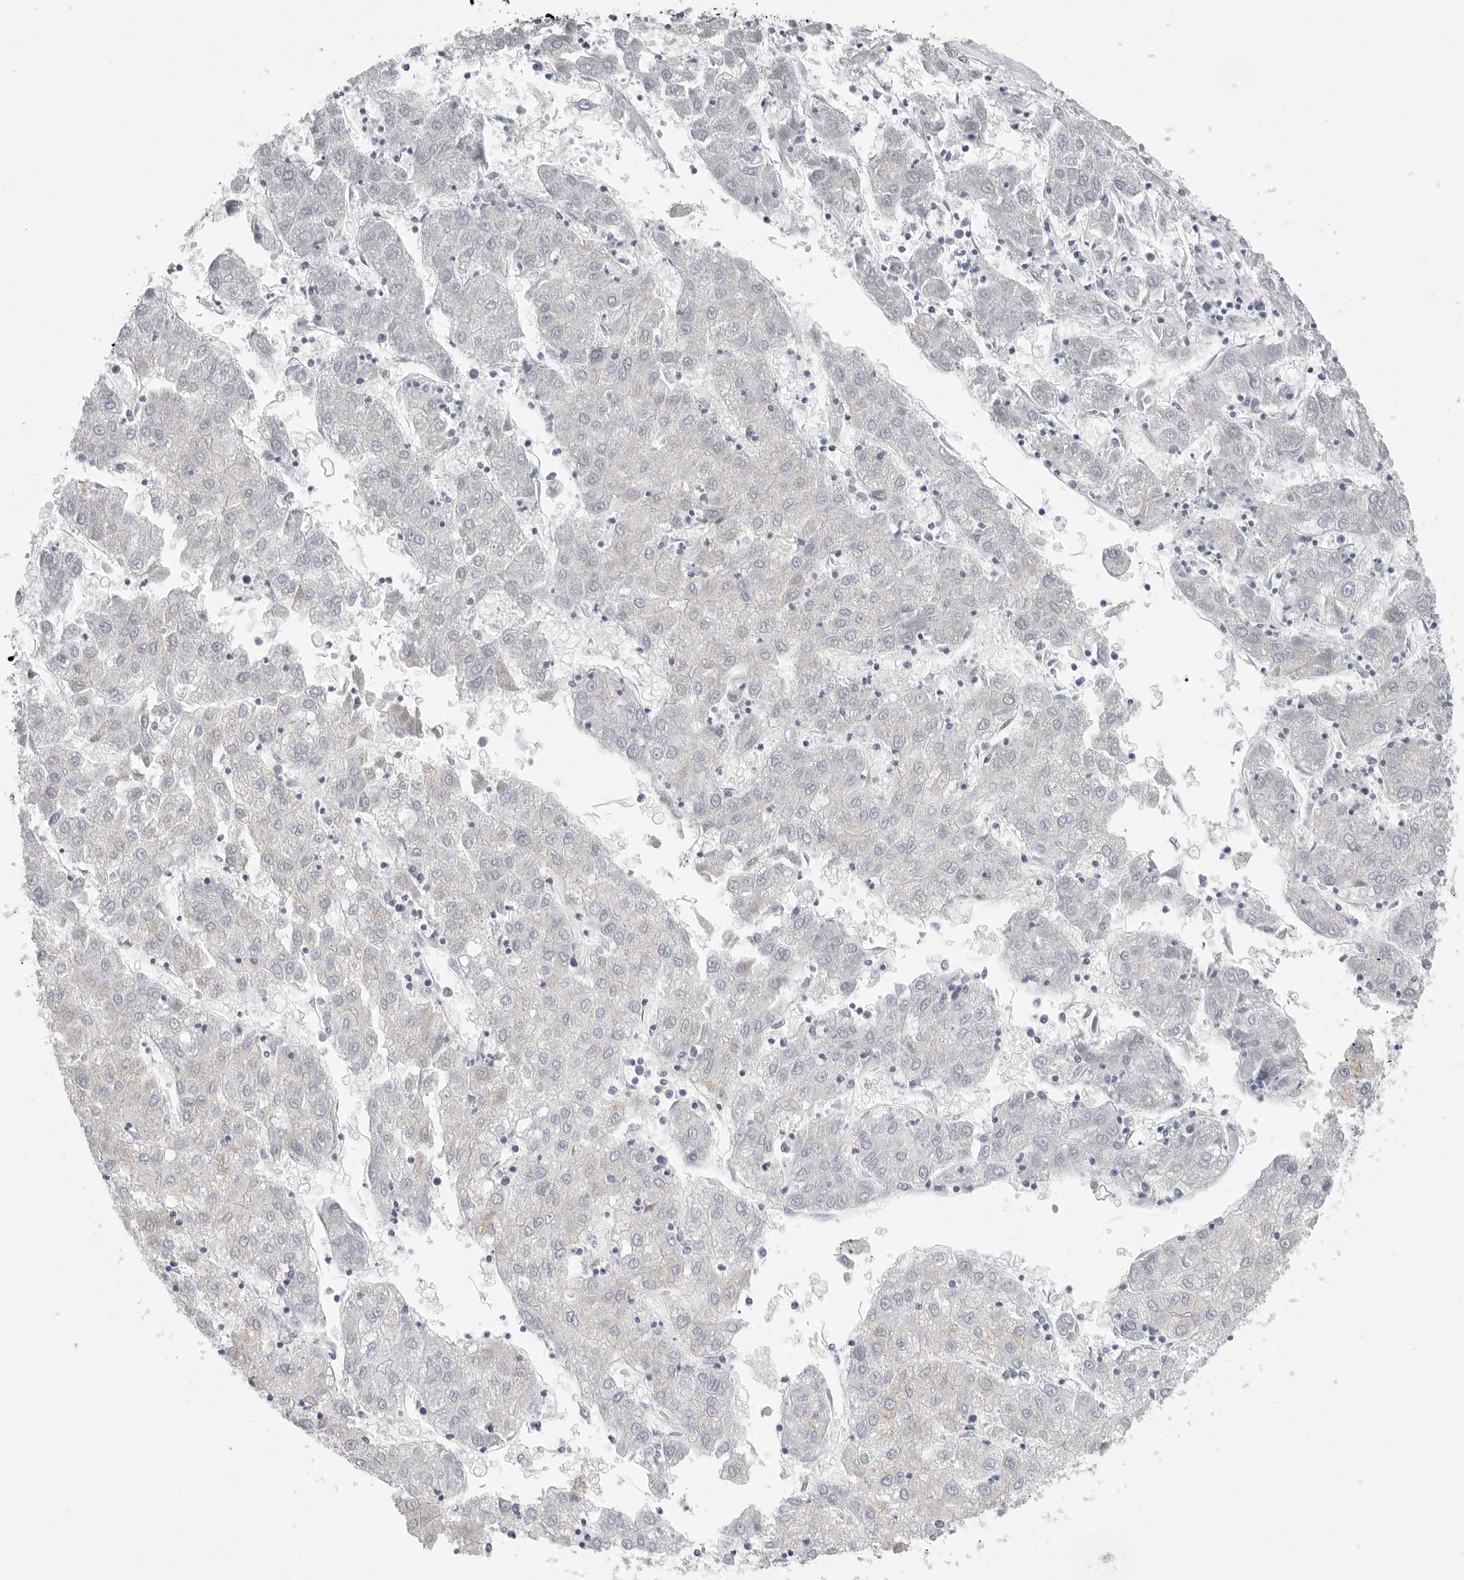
{"staining": {"intensity": "negative", "quantity": "none", "location": "none"}, "tissue": "liver cancer", "cell_type": "Tumor cells", "image_type": "cancer", "snomed": [{"axis": "morphology", "description": "Carcinoma, Hepatocellular, NOS"}, {"axis": "topography", "description": "Liver"}], "caption": "Protein analysis of hepatocellular carcinoma (liver) demonstrates no significant staining in tumor cells.", "gene": "TNR", "patient": {"sex": "male", "age": 72}}